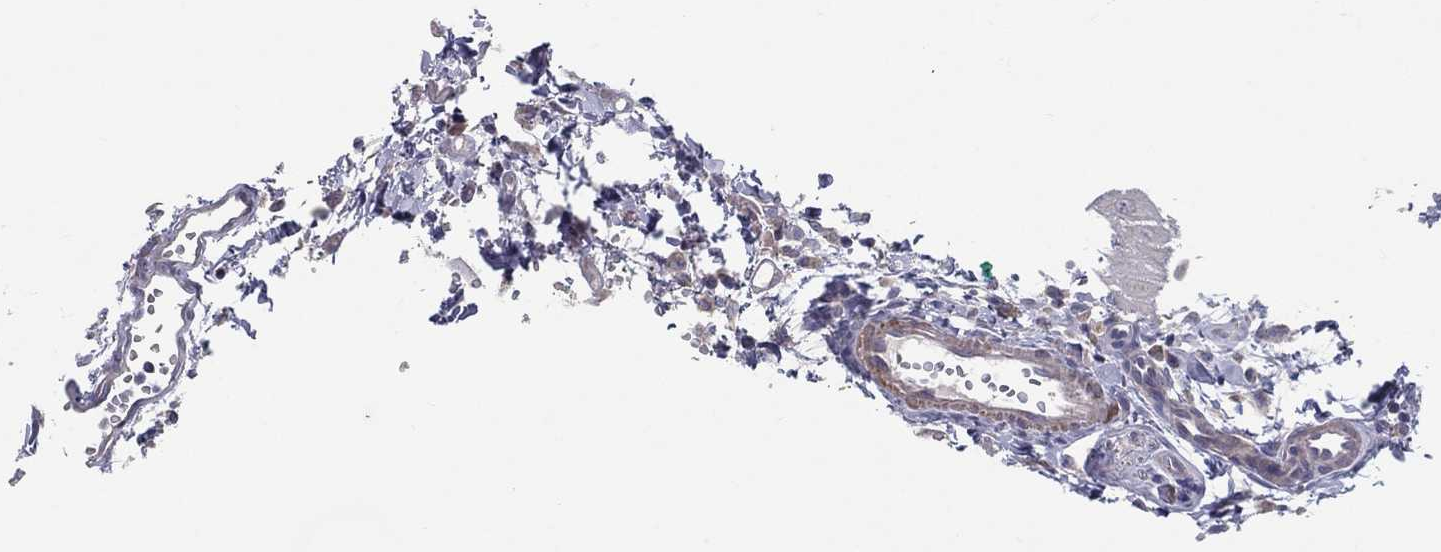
{"staining": {"intensity": "negative", "quantity": "none", "location": "none"}, "tissue": "head and neck cancer", "cell_type": "Tumor cells", "image_type": "cancer", "snomed": [{"axis": "morphology", "description": "Squamous cell carcinoma, NOS"}, {"axis": "topography", "description": "Oral tissue"}, {"axis": "topography", "description": "Head-Neck"}], "caption": "The image demonstrates no significant expression in tumor cells of squamous cell carcinoma (head and neck).", "gene": "PCSK1", "patient": {"sex": "male", "age": 58}}